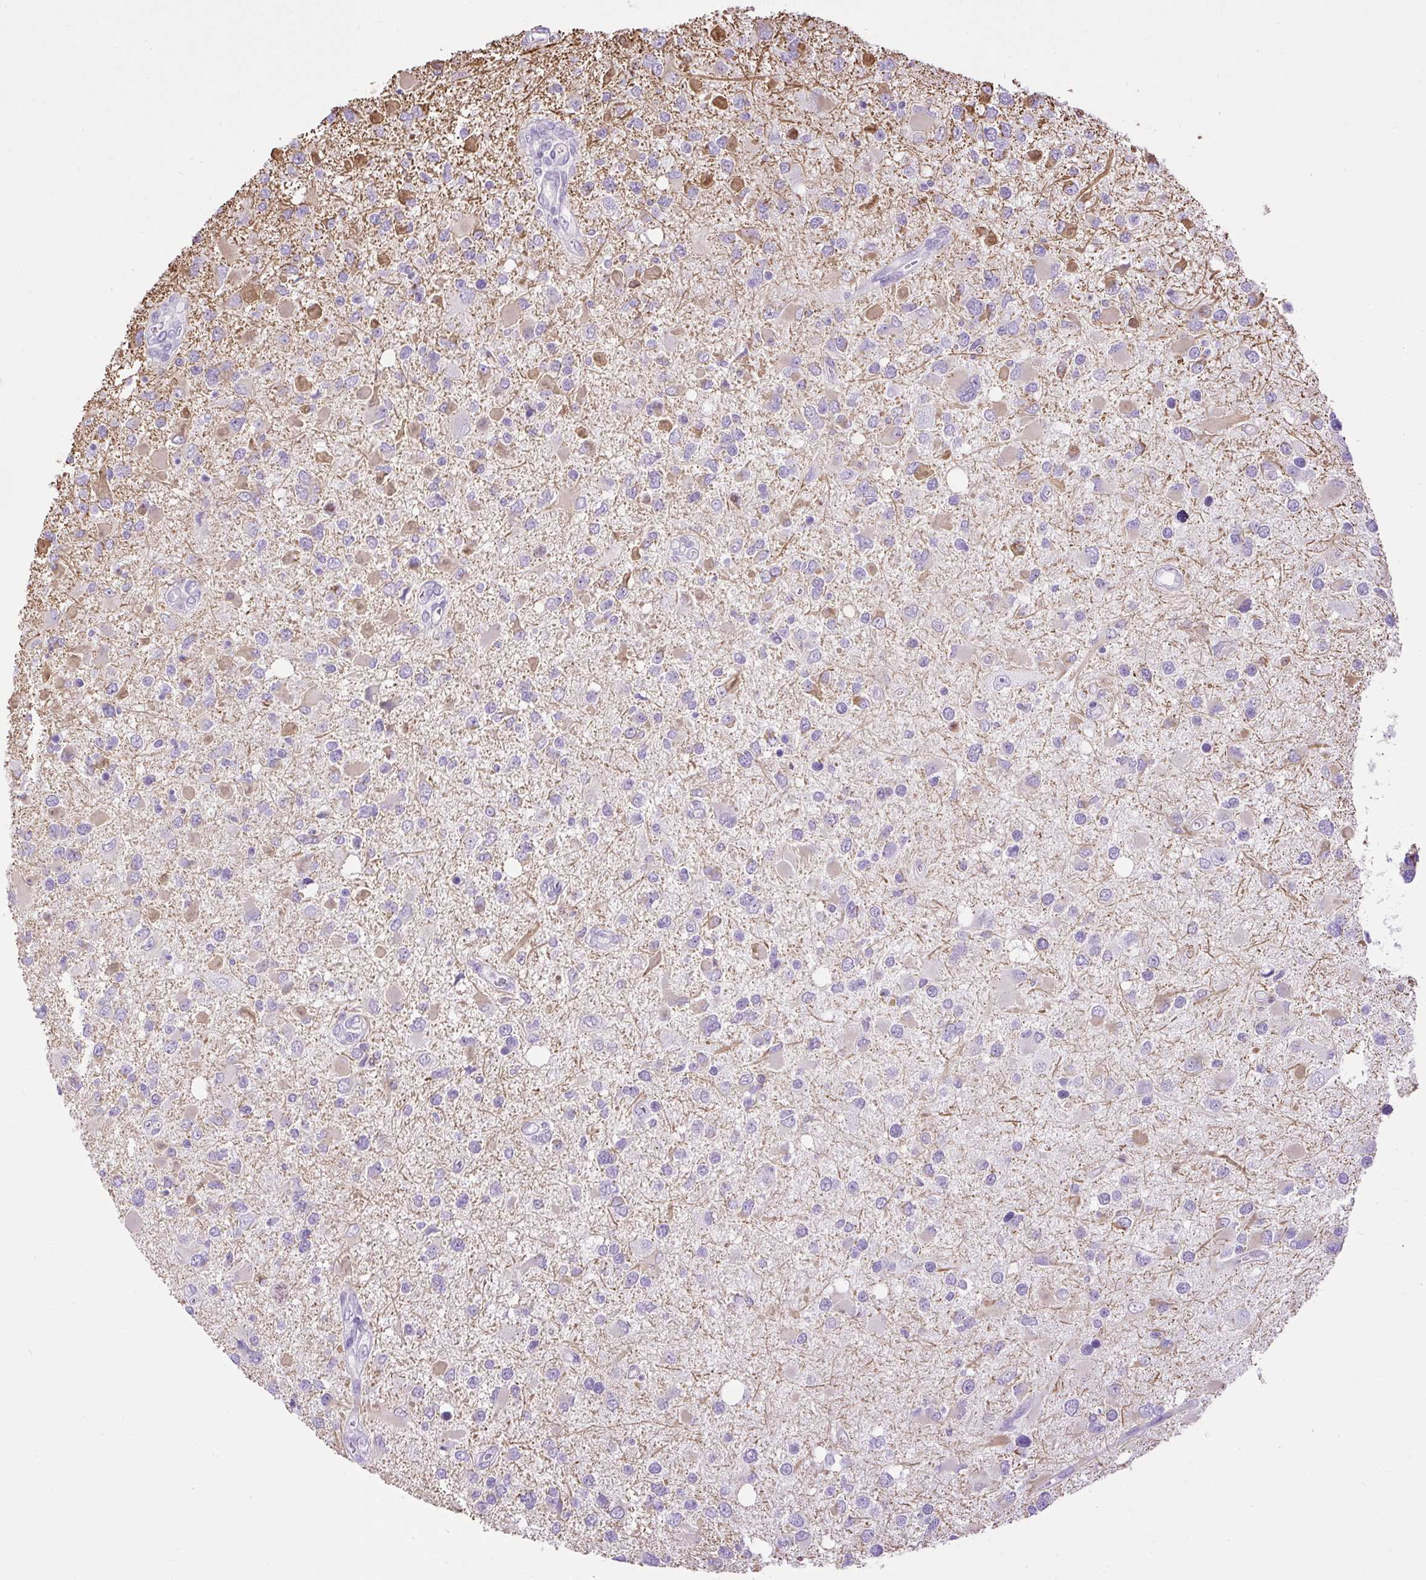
{"staining": {"intensity": "weak", "quantity": "<25%", "location": "cytoplasmic/membranous"}, "tissue": "glioma", "cell_type": "Tumor cells", "image_type": "cancer", "snomed": [{"axis": "morphology", "description": "Glioma, malignant, High grade"}, {"axis": "topography", "description": "Brain"}], "caption": "High power microscopy image of an immunohistochemistry (IHC) histopathology image of glioma, revealing no significant positivity in tumor cells.", "gene": "VWA7", "patient": {"sex": "male", "age": 53}}